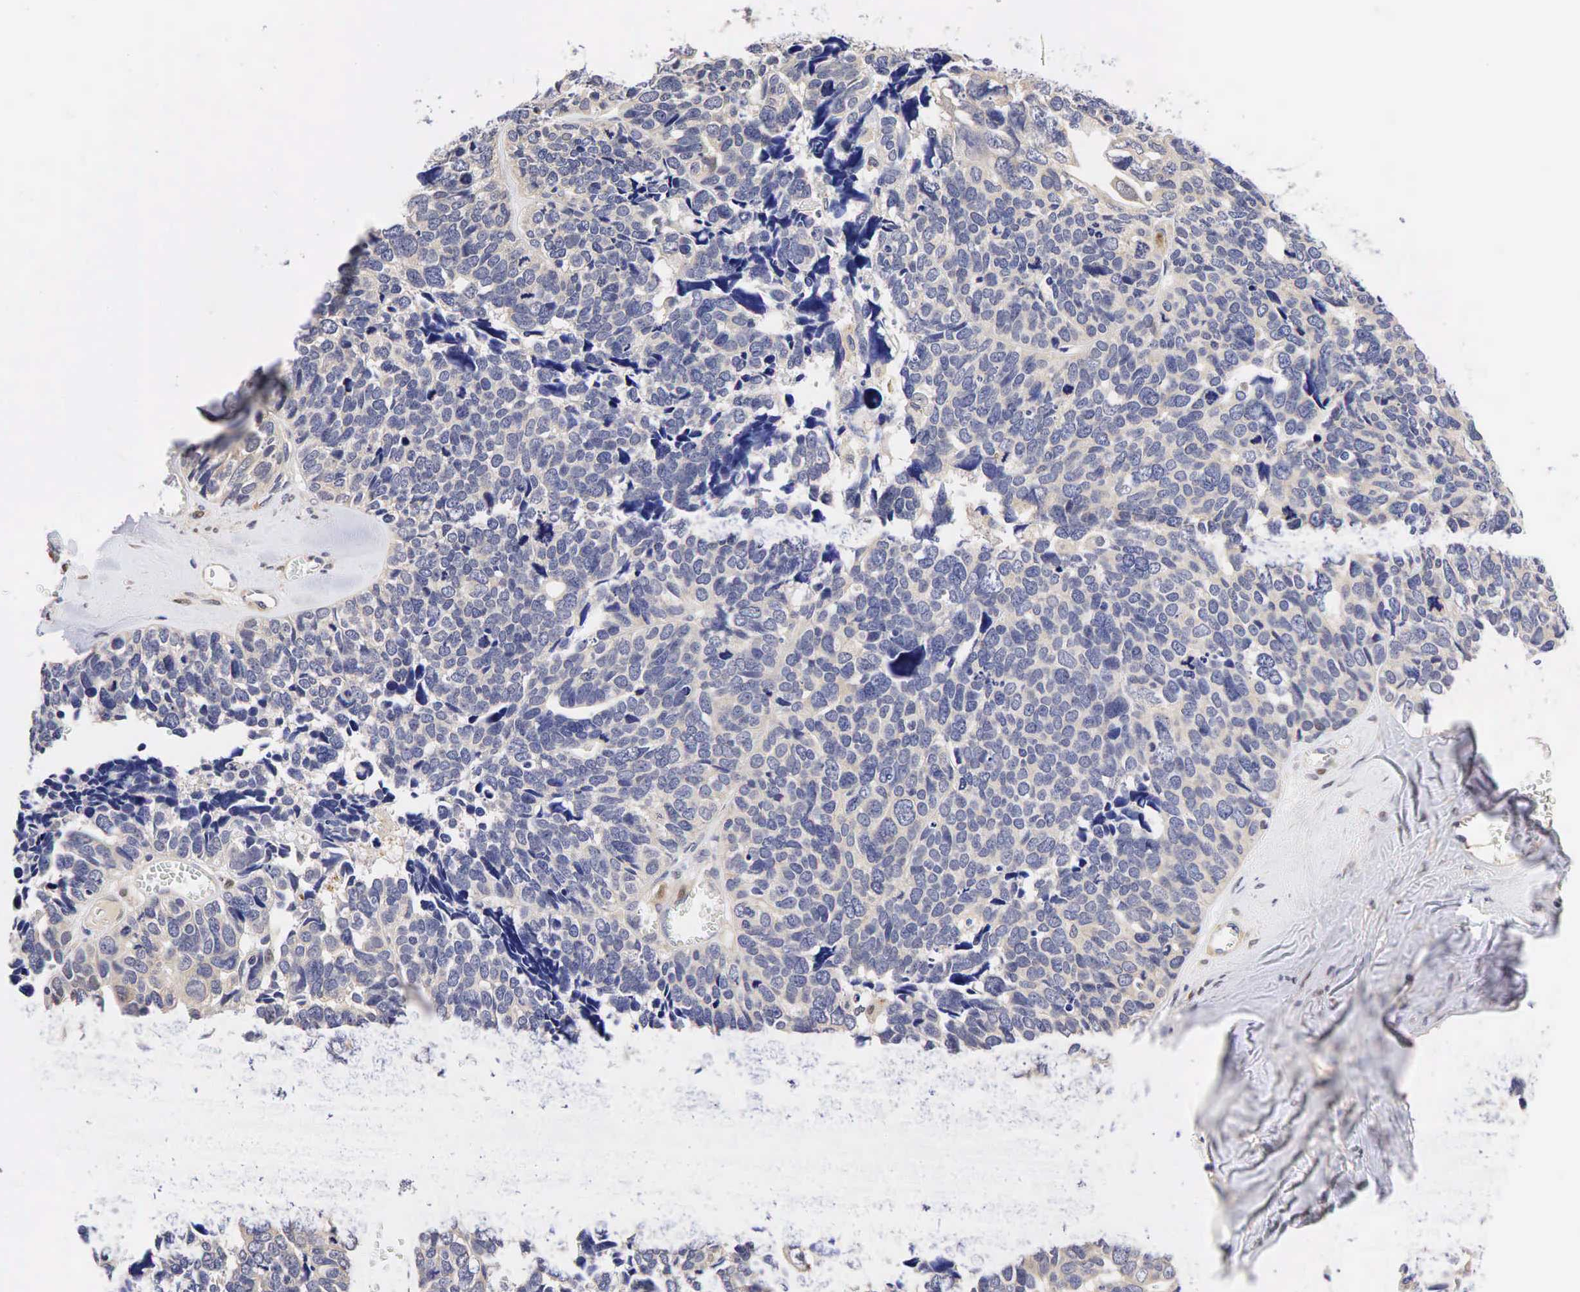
{"staining": {"intensity": "negative", "quantity": "none", "location": "none"}, "tissue": "ovarian cancer", "cell_type": "Tumor cells", "image_type": "cancer", "snomed": [{"axis": "morphology", "description": "Cystadenocarcinoma, serous, NOS"}, {"axis": "topography", "description": "Ovary"}], "caption": "DAB immunohistochemical staining of serous cystadenocarcinoma (ovarian) demonstrates no significant expression in tumor cells.", "gene": "CCND1", "patient": {"sex": "female", "age": 77}}